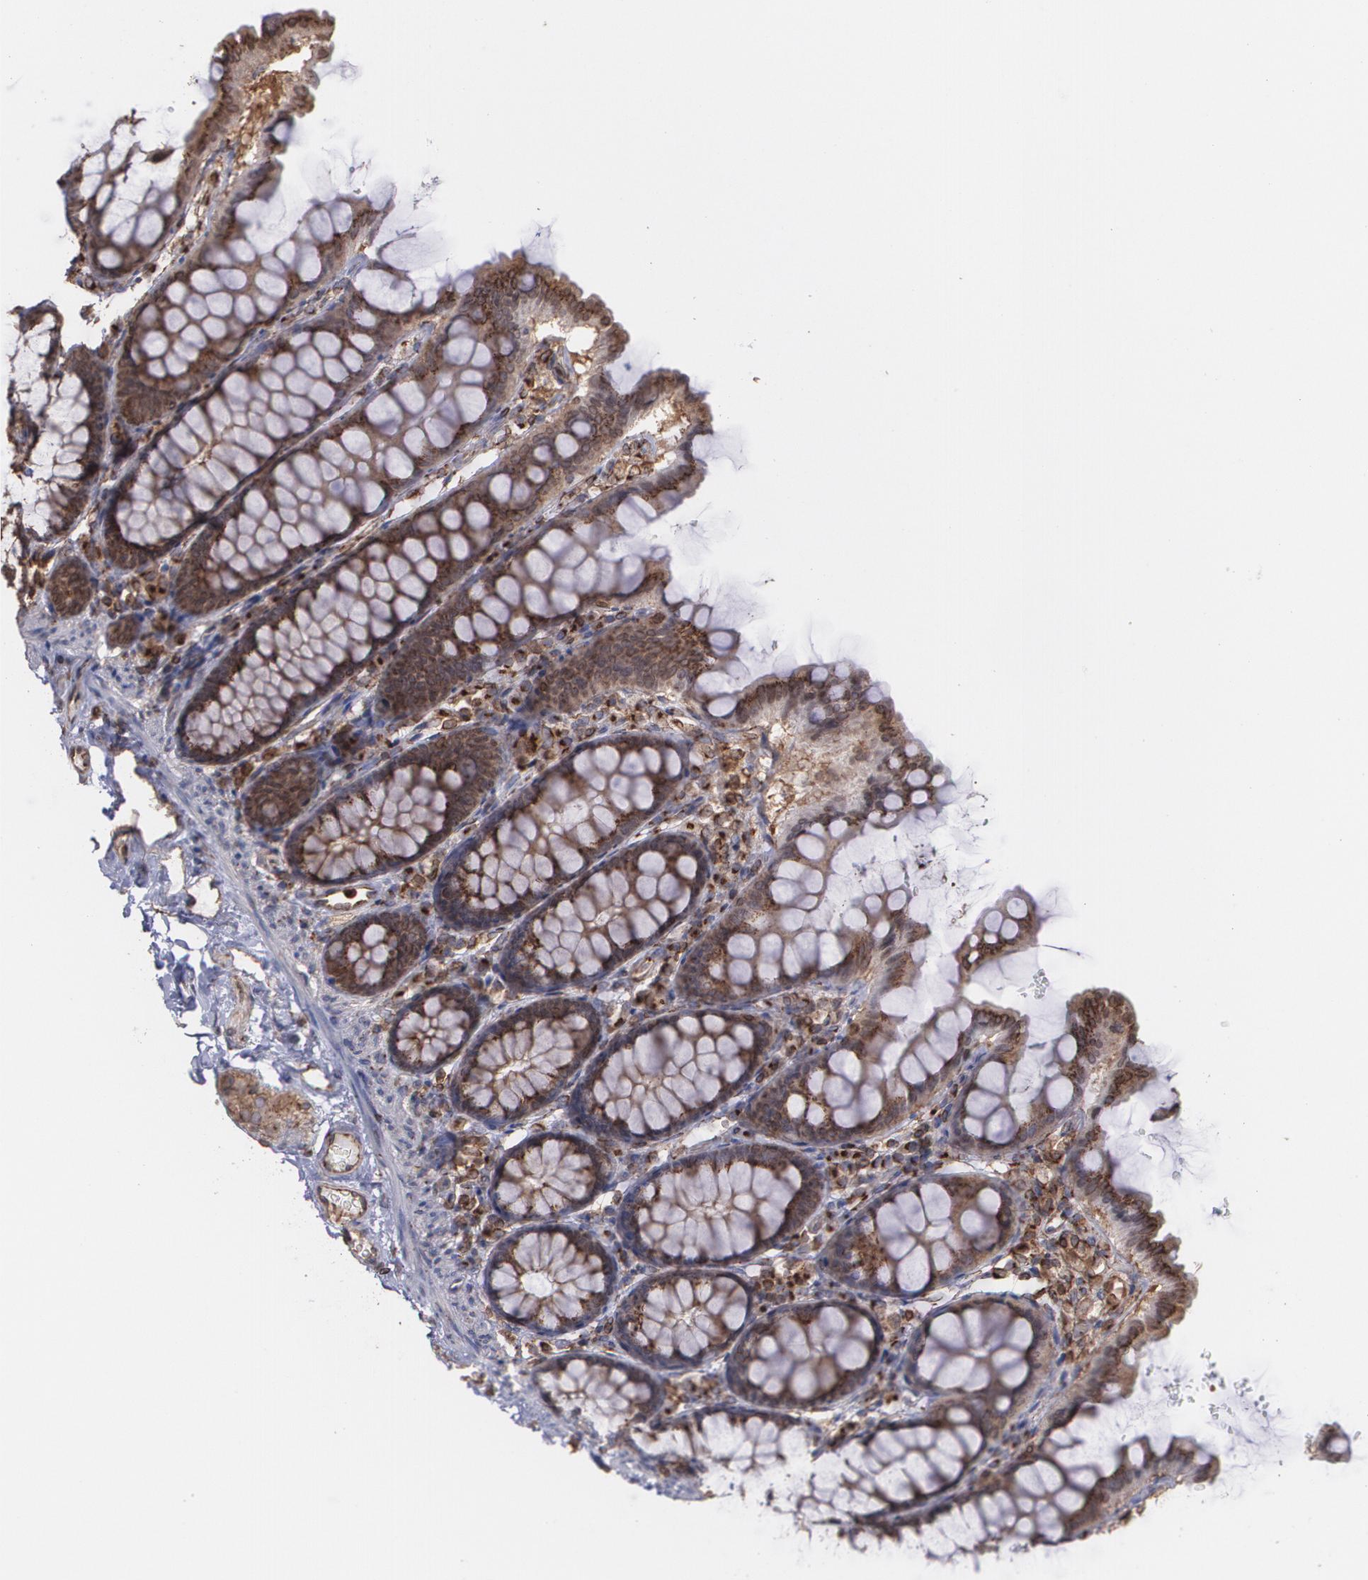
{"staining": {"intensity": "strong", "quantity": ">75%", "location": "cytoplasmic/membranous"}, "tissue": "colon", "cell_type": "Endothelial cells", "image_type": "normal", "snomed": [{"axis": "morphology", "description": "Normal tissue, NOS"}, {"axis": "topography", "description": "Colon"}], "caption": "Protein analysis of unremarkable colon exhibits strong cytoplasmic/membranous positivity in approximately >75% of endothelial cells.", "gene": "TRIP11", "patient": {"sex": "female", "age": 61}}